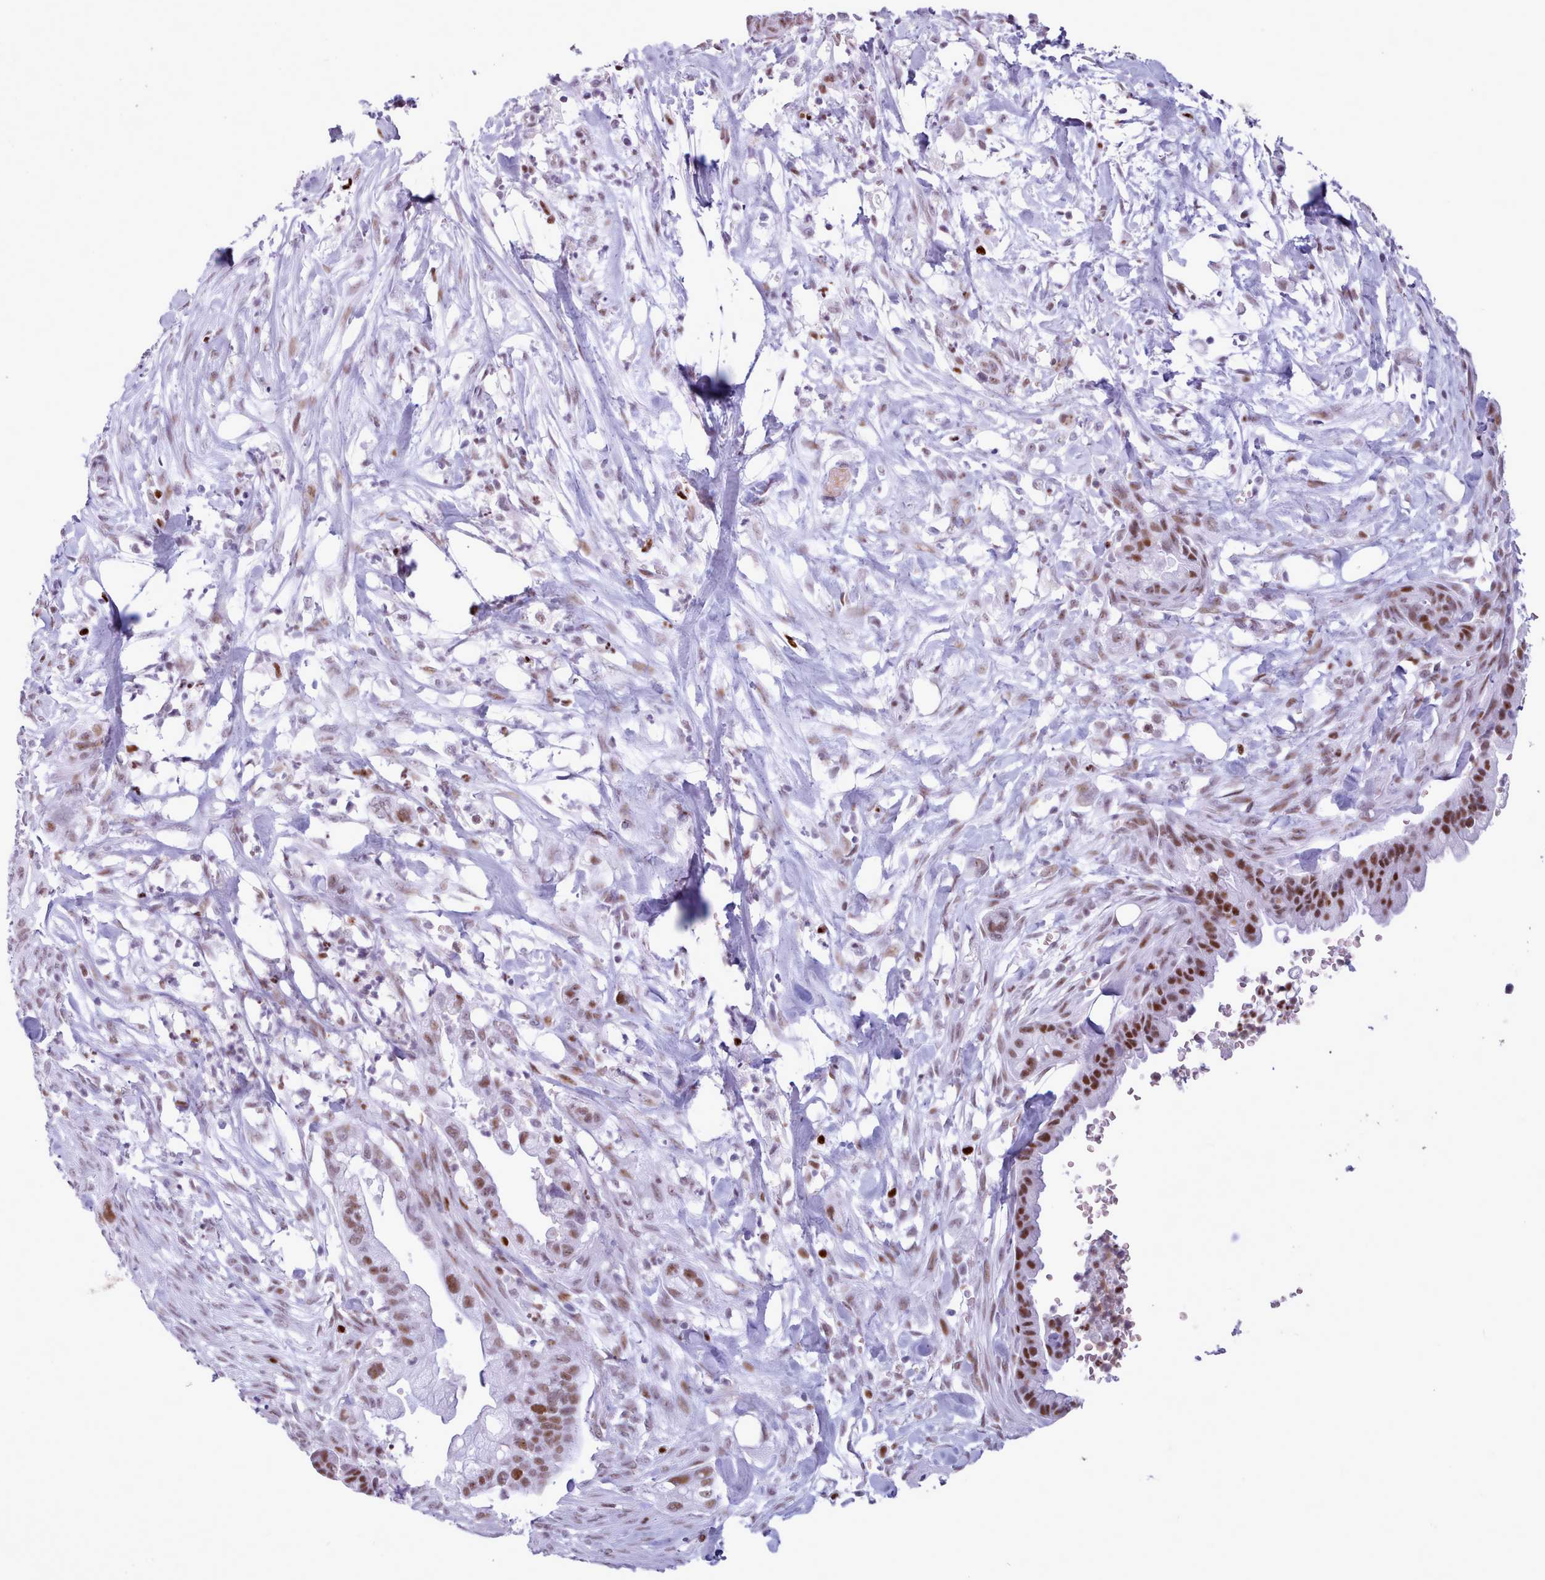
{"staining": {"intensity": "moderate", "quantity": ">75%", "location": "nuclear"}, "tissue": "pancreatic cancer", "cell_type": "Tumor cells", "image_type": "cancer", "snomed": [{"axis": "morphology", "description": "Adenocarcinoma, NOS"}, {"axis": "topography", "description": "Pancreas"}], "caption": "An image showing moderate nuclear staining in about >75% of tumor cells in pancreatic cancer (adenocarcinoma), as visualized by brown immunohistochemical staining.", "gene": "SRSF4", "patient": {"sex": "male", "age": 44}}